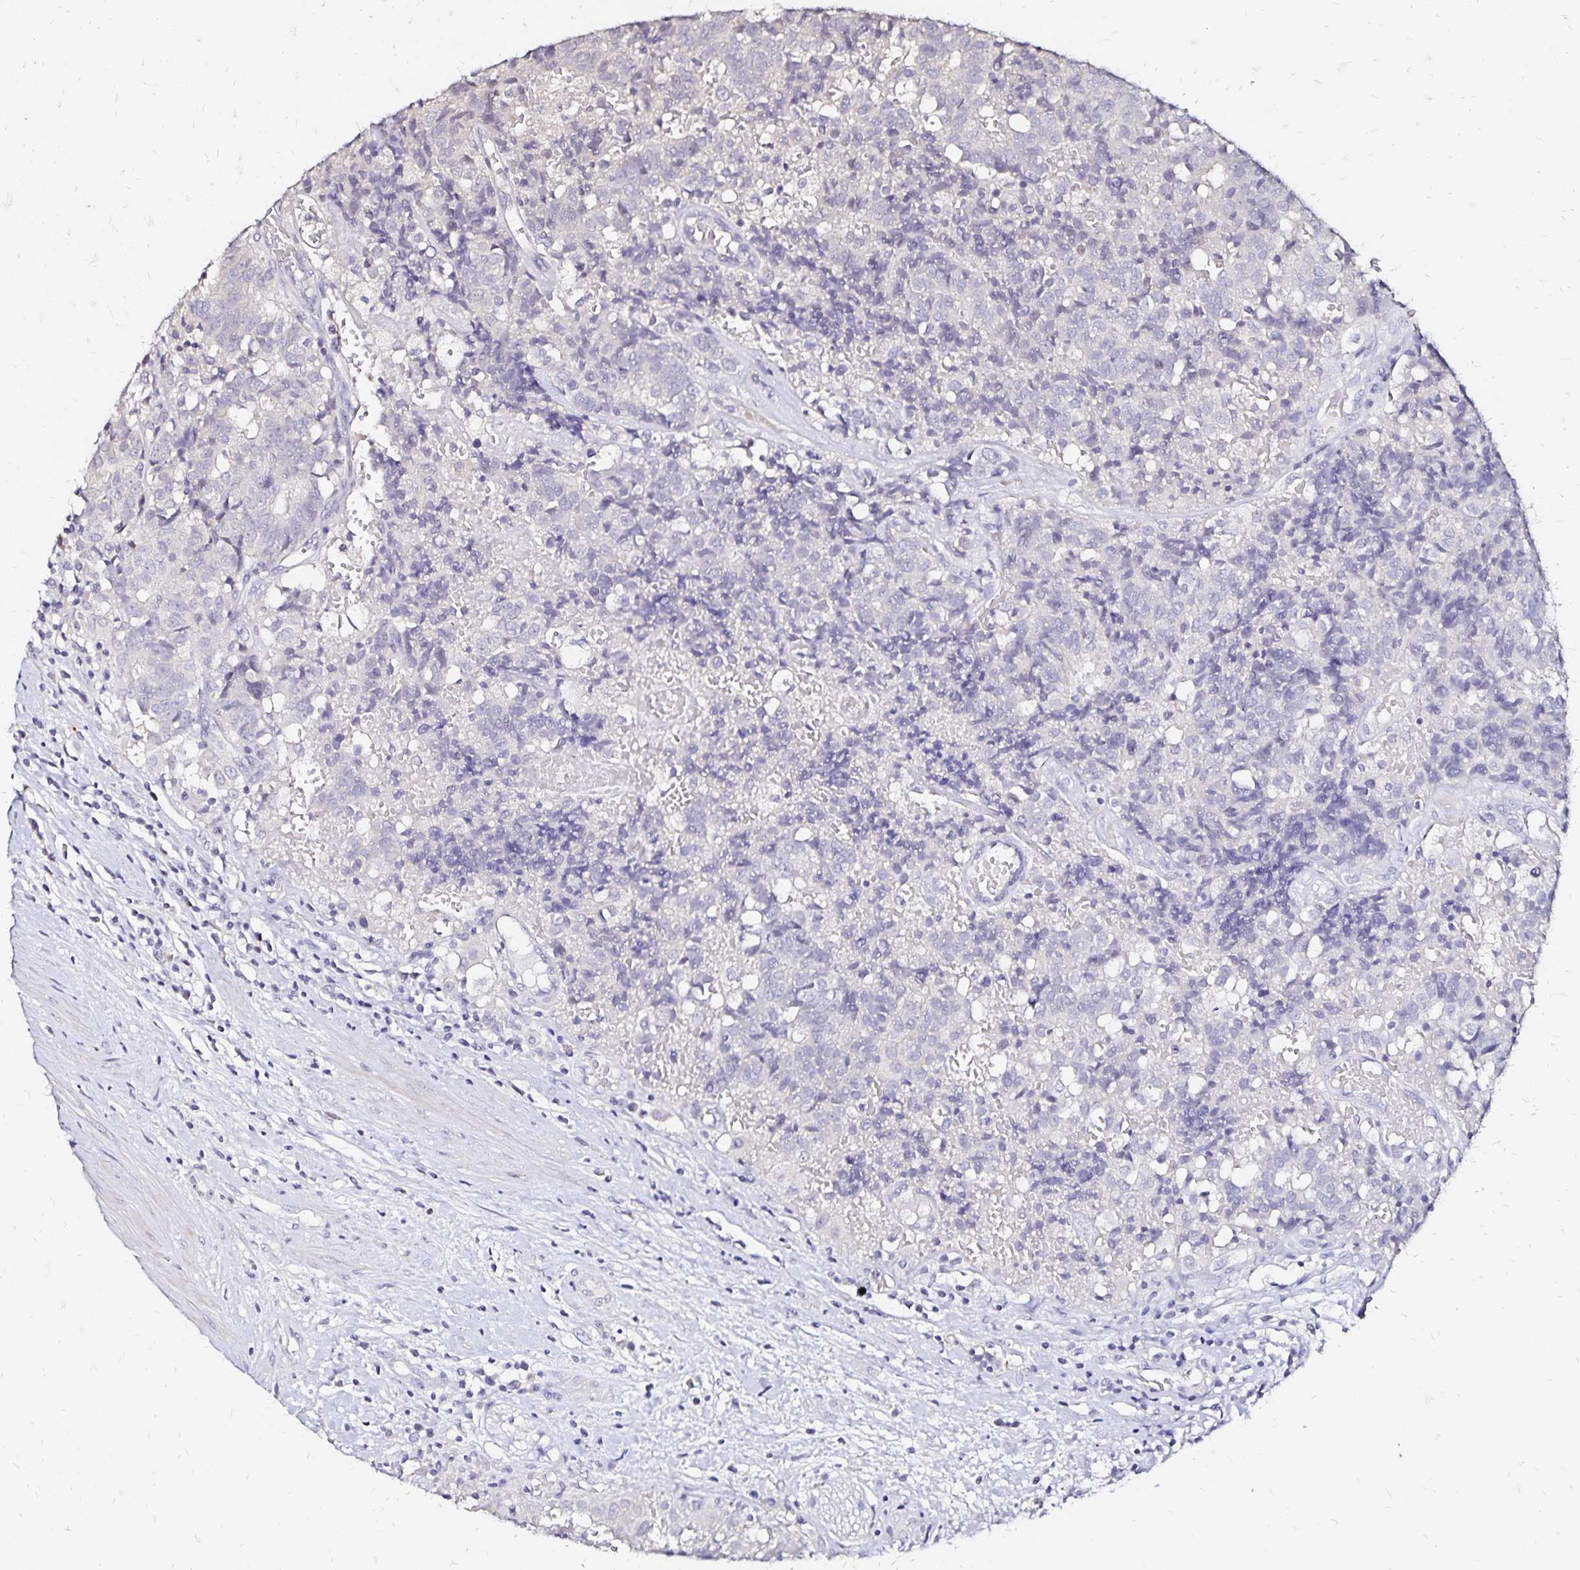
{"staining": {"intensity": "negative", "quantity": "none", "location": "none"}, "tissue": "prostate cancer", "cell_type": "Tumor cells", "image_type": "cancer", "snomed": [{"axis": "morphology", "description": "Adenocarcinoma, High grade"}, {"axis": "topography", "description": "Prostate and seminal vesicle, NOS"}], "caption": "A micrograph of human prostate high-grade adenocarcinoma is negative for staining in tumor cells. (Stains: DAB (3,3'-diaminobenzidine) immunohistochemistry with hematoxylin counter stain, Microscopy: brightfield microscopy at high magnification).", "gene": "SLC5A1", "patient": {"sex": "male", "age": 60}}